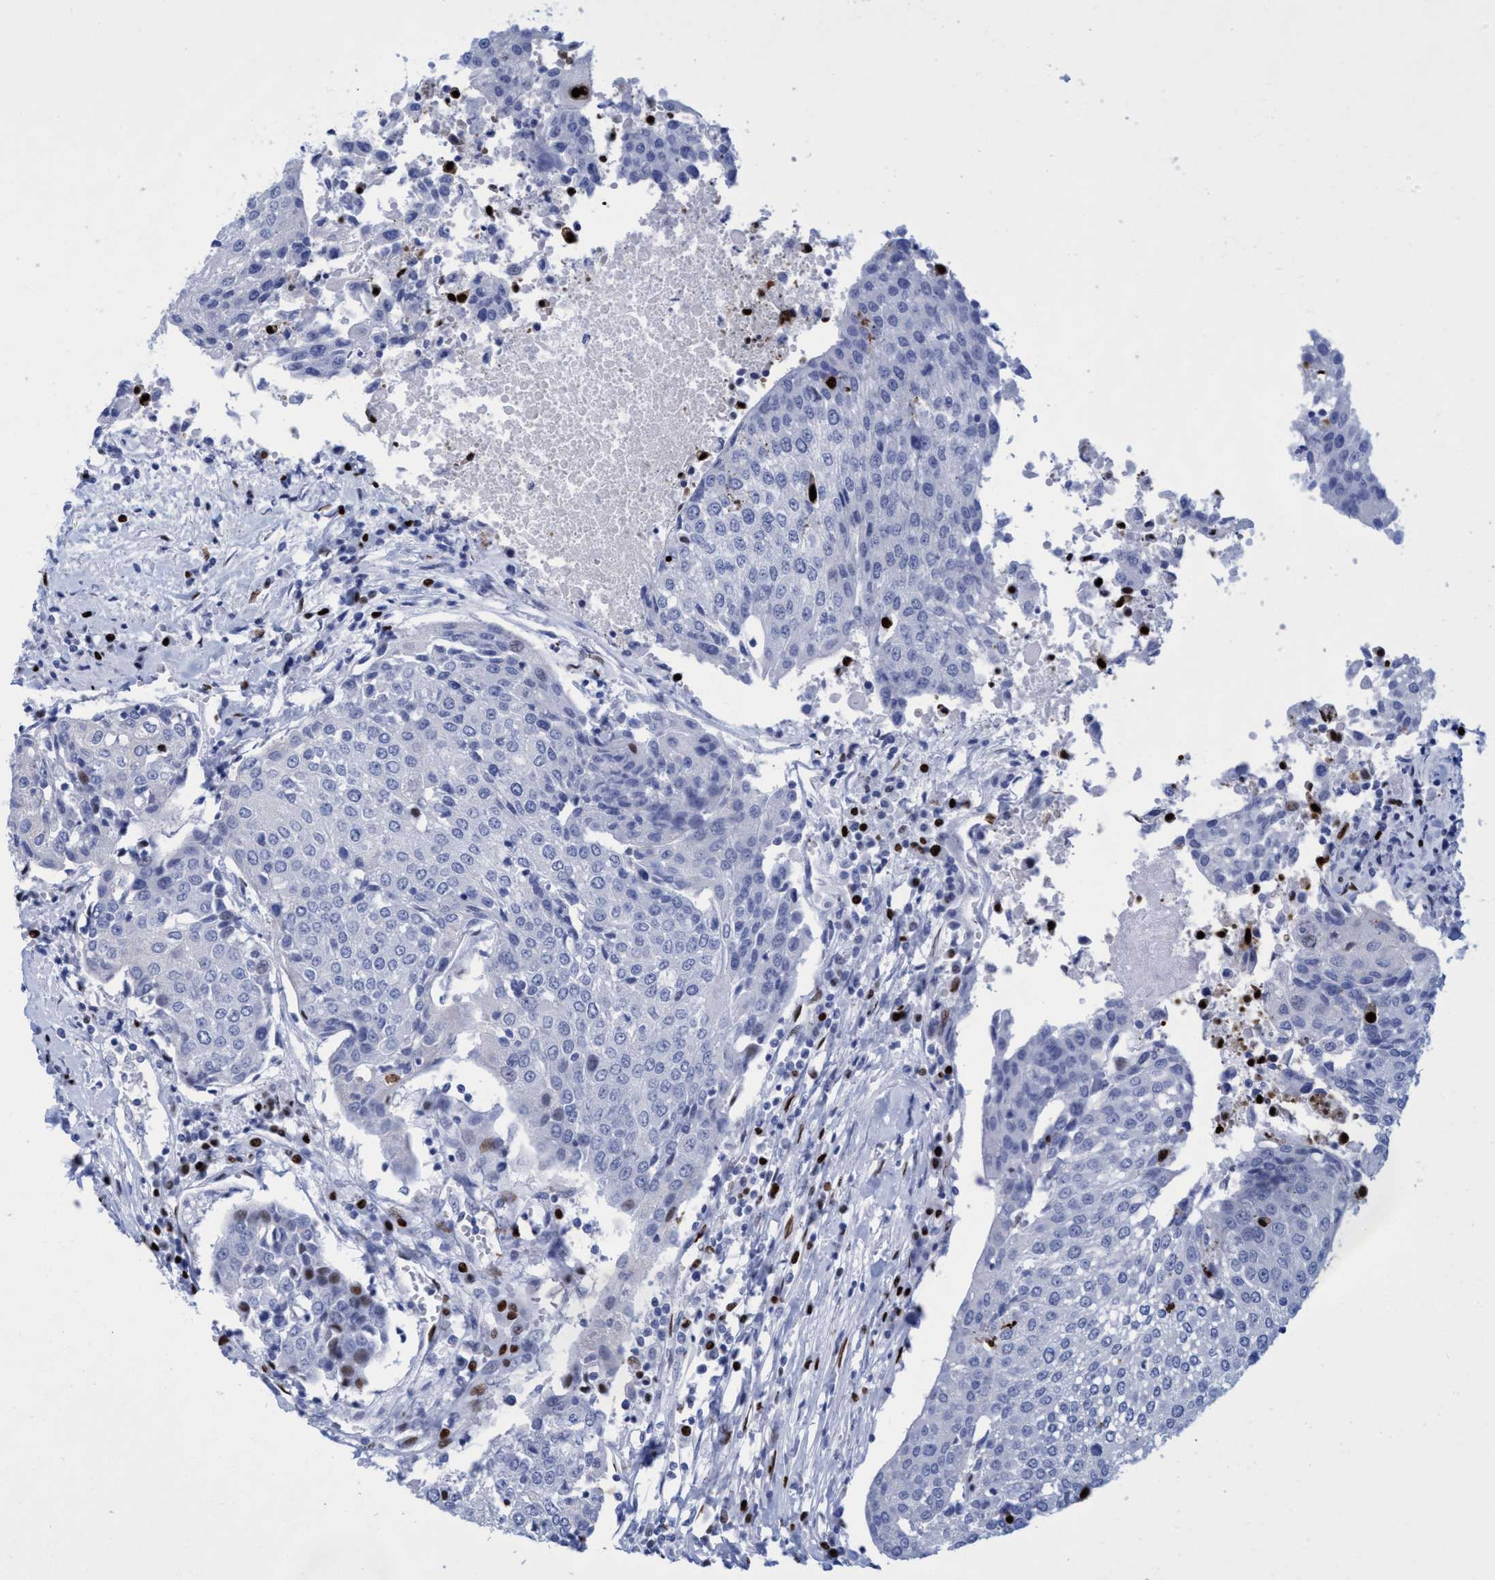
{"staining": {"intensity": "negative", "quantity": "none", "location": "none"}, "tissue": "urothelial cancer", "cell_type": "Tumor cells", "image_type": "cancer", "snomed": [{"axis": "morphology", "description": "Urothelial carcinoma, High grade"}, {"axis": "topography", "description": "Urinary bladder"}], "caption": "Immunohistochemistry (IHC) histopathology image of urothelial cancer stained for a protein (brown), which shows no positivity in tumor cells. Brightfield microscopy of IHC stained with DAB (3,3'-diaminobenzidine) (brown) and hematoxylin (blue), captured at high magnification.", "gene": "R3HCC1", "patient": {"sex": "female", "age": 85}}